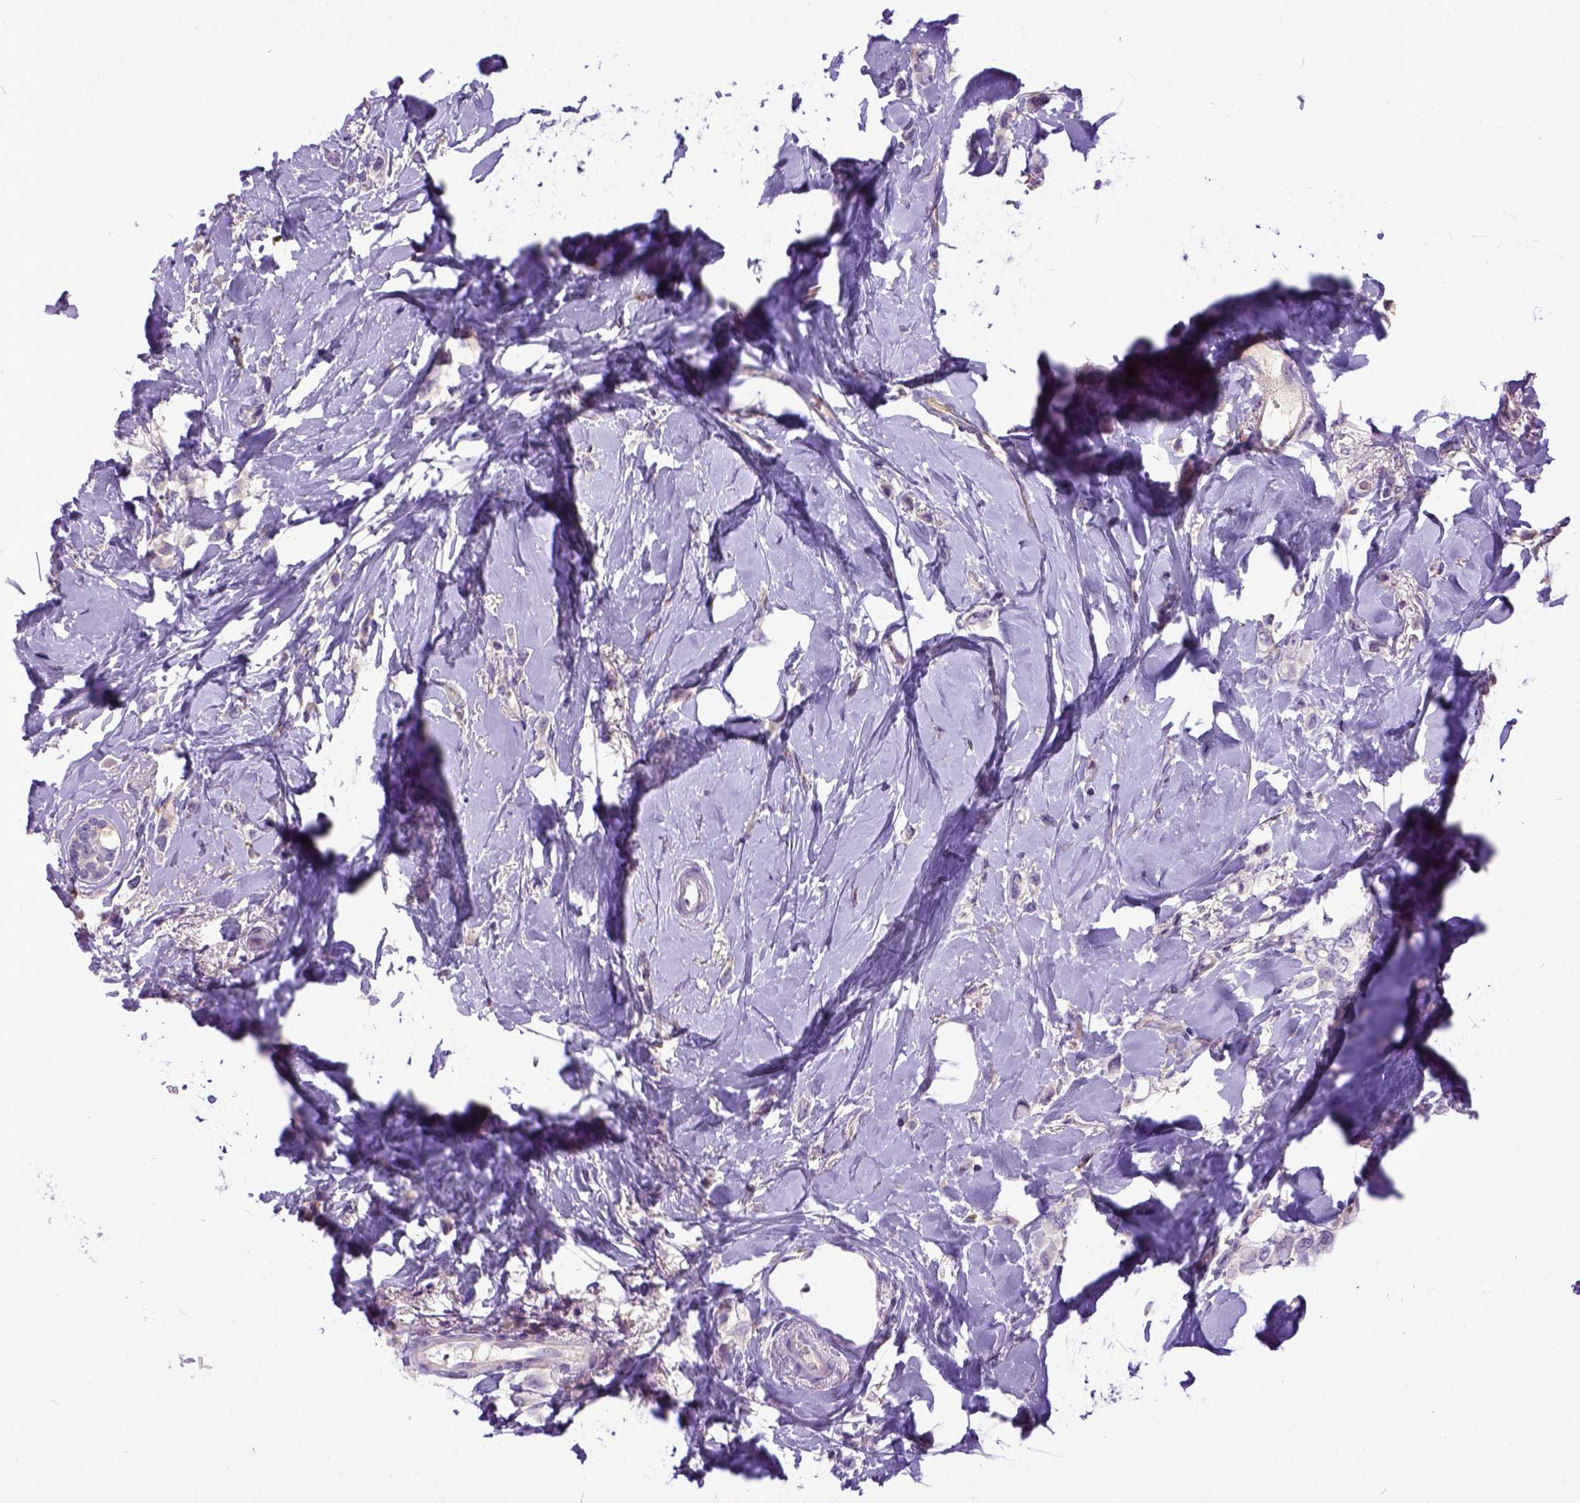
{"staining": {"intensity": "negative", "quantity": "none", "location": "none"}, "tissue": "breast cancer", "cell_type": "Tumor cells", "image_type": "cancer", "snomed": [{"axis": "morphology", "description": "Lobular carcinoma"}, {"axis": "topography", "description": "Breast"}], "caption": "Breast cancer was stained to show a protein in brown. There is no significant staining in tumor cells. (Immunohistochemistry, brightfield microscopy, high magnification).", "gene": "NEK5", "patient": {"sex": "female", "age": 66}}